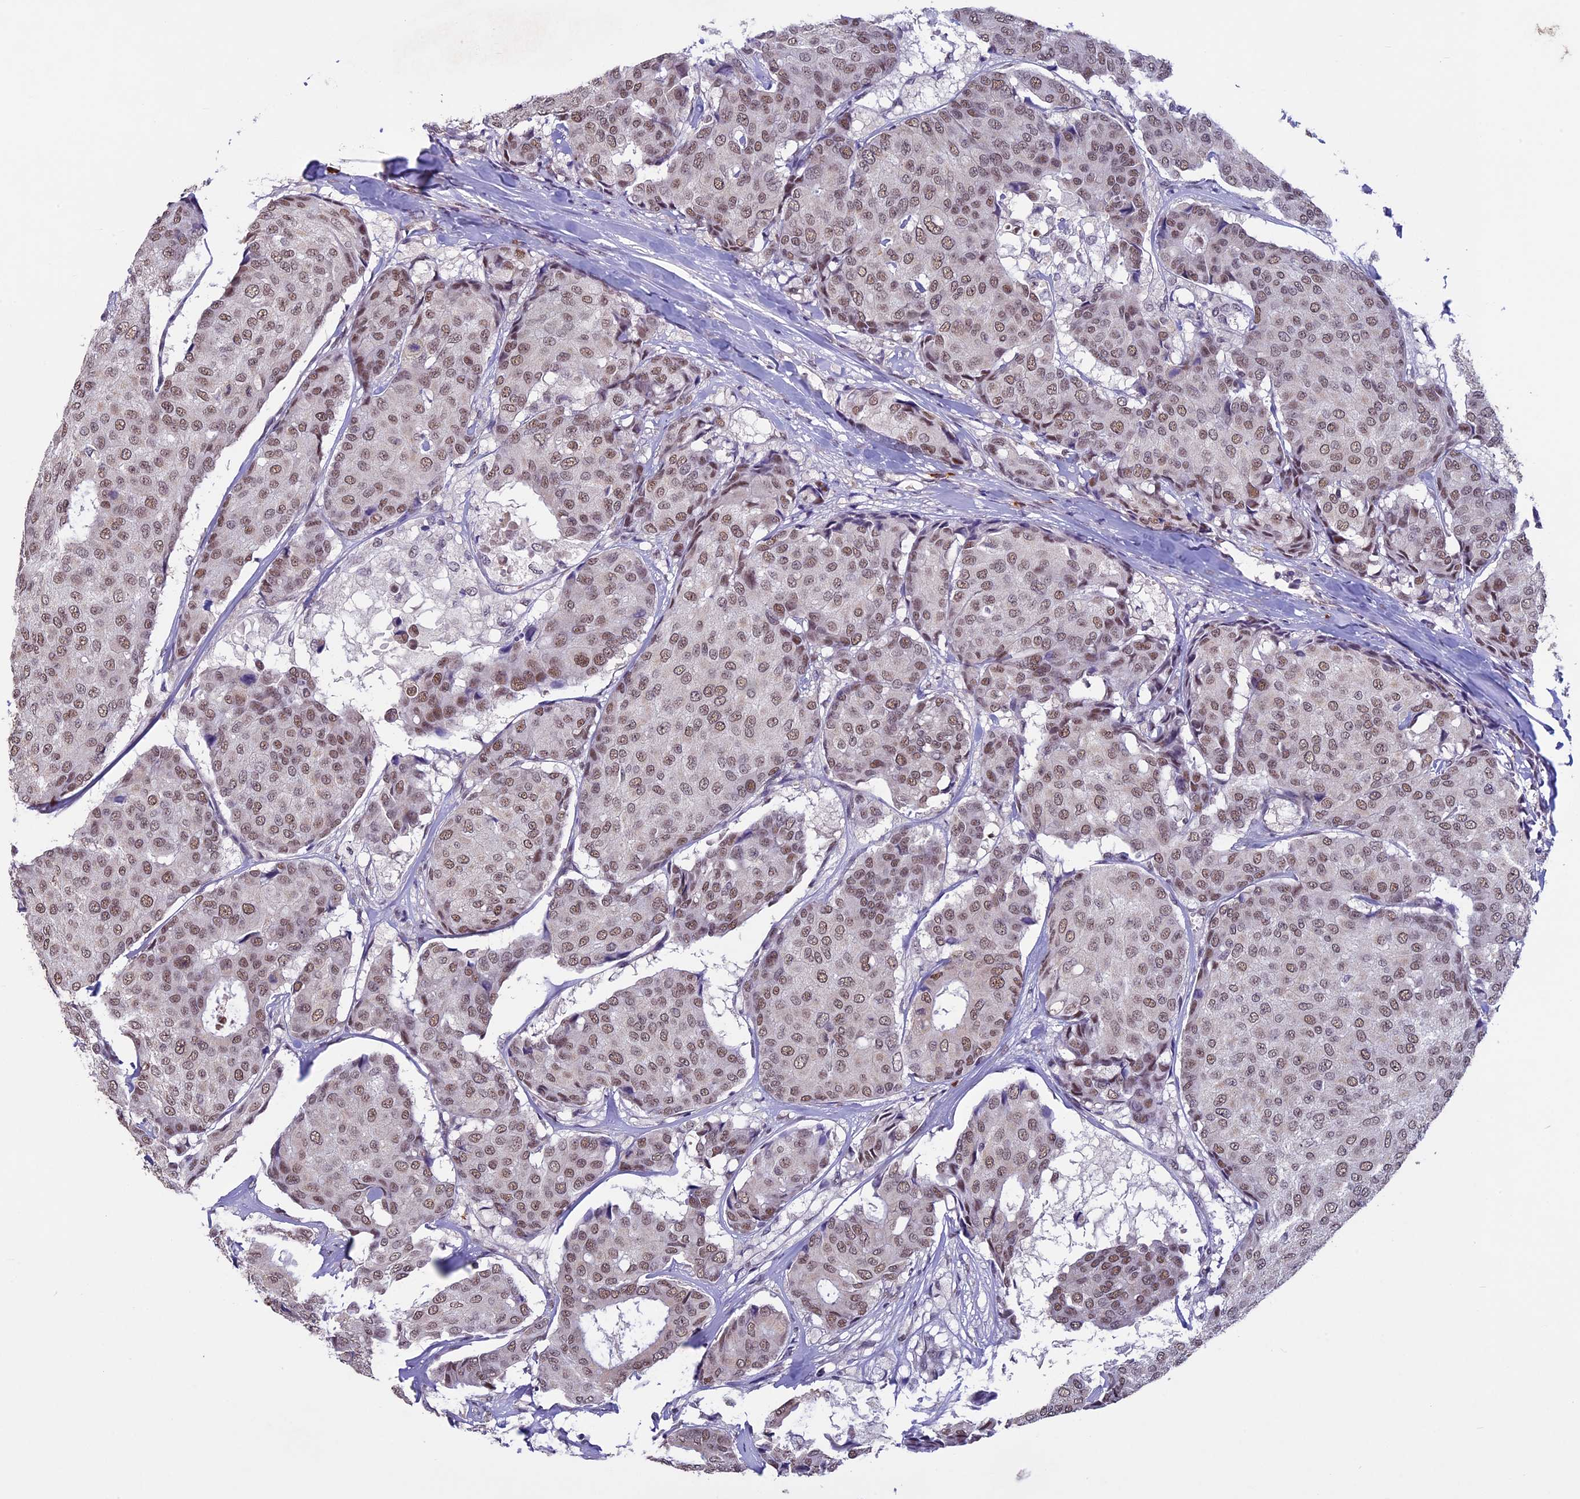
{"staining": {"intensity": "moderate", "quantity": ">75%", "location": "nuclear"}, "tissue": "breast cancer", "cell_type": "Tumor cells", "image_type": "cancer", "snomed": [{"axis": "morphology", "description": "Duct carcinoma"}, {"axis": "topography", "description": "Breast"}], "caption": "Breast cancer stained with DAB immunohistochemistry exhibits medium levels of moderate nuclear staining in approximately >75% of tumor cells. Immunohistochemistry stains the protein of interest in brown and the nuclei are stained blue.", "gene": "RNF40", "patient": {"sex": "female", "age": 75}}